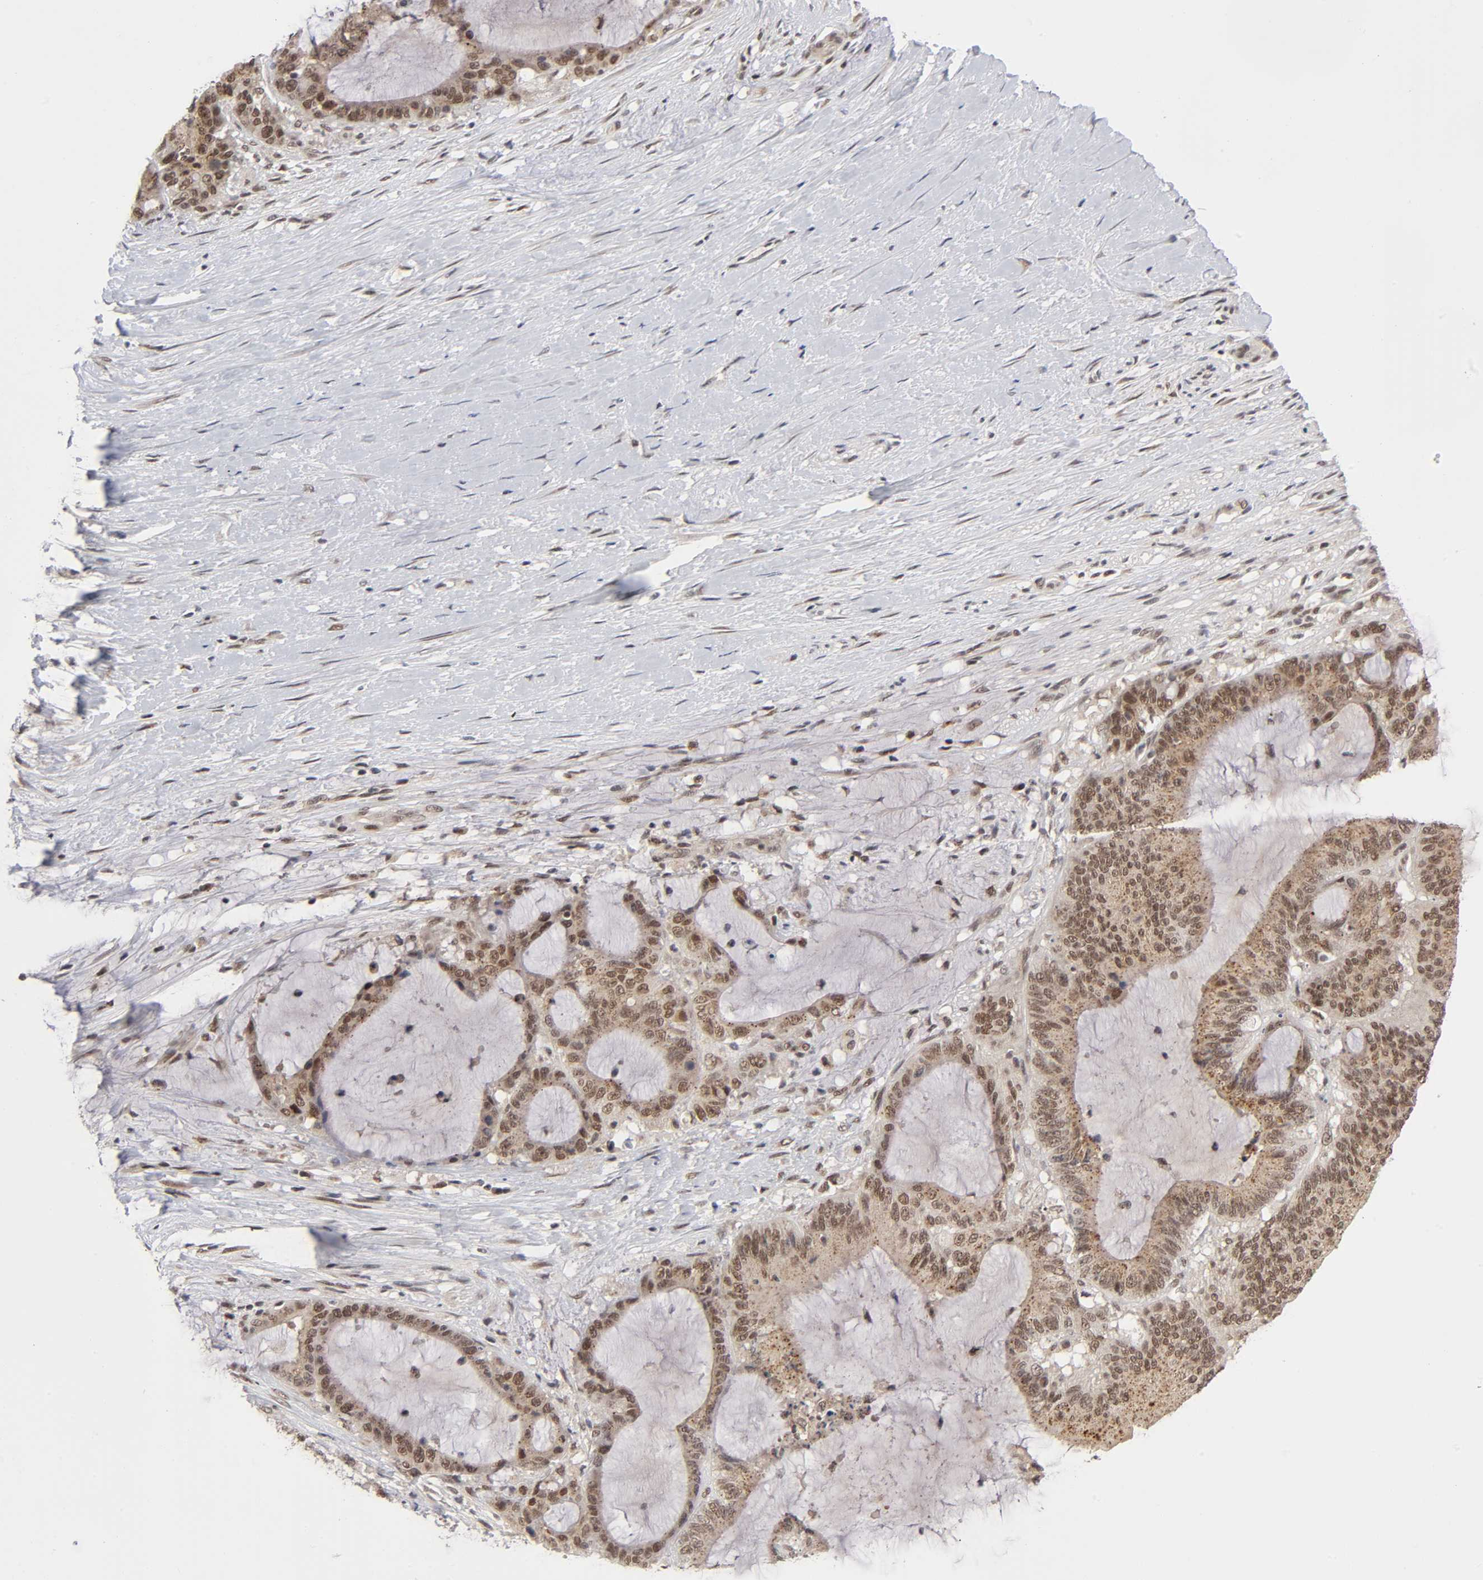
{"staining": {"intensity": "strong", "quantity": ">75%", "location": "cytoplasmic/membranous,nuclear"}, "tissue": "liver cancer", "cell_type": "Tumor cells", "image_type": "cancer", "snomed": [{"axis": "morphology", "description": "Cholangiocarcinoma"}, {"axis": "topography", "description": "Liver"}], "caption": "Liver cholangiocarcinoma stained for a protein (brown) reveals strong cytoplasmic/membranous and nuclear positive positivity in approximately >75% of tumor cells.", "gene": "EP300", "patient": {"sex": "female", "age": 73}}